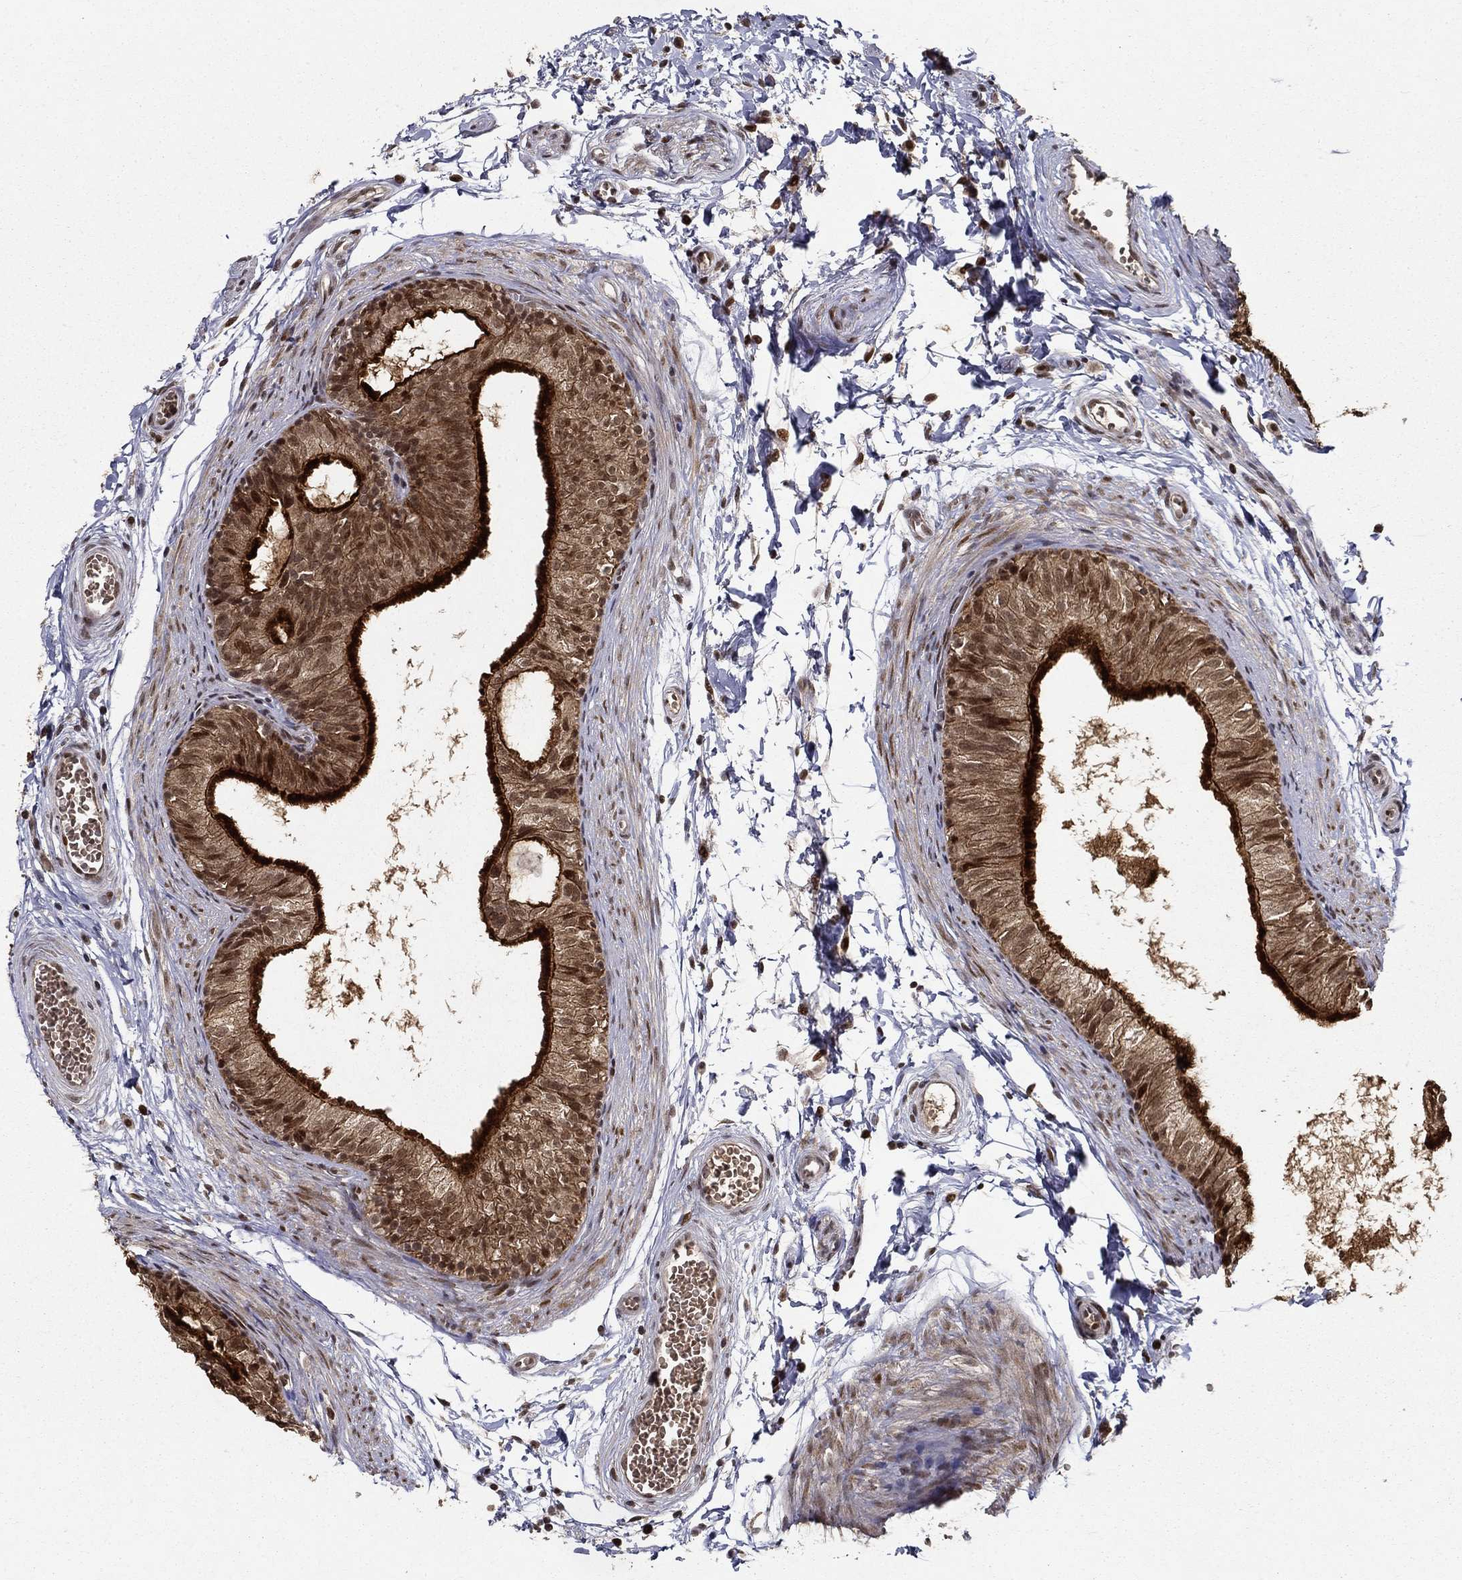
{"staining": {"intensity": "strong", "quantity": "25%-75%", "location": "cytoplasmic/membranous,nuclear"}, "tissue": "epididymis", "cell_type": "Glandular cells", "image_type": "normal", "snomed": [{"axis": "morphology", "description": "Normal tissue, NOS"}, {"axis": "topography", "description": "Epididymis"}], "caption": "Glandular cells show high levels of strong cytoplasmic/membranous,nuclear expression in about 25%-75% of cells in unremarkable human epididymis.", "gene": "CDCA7L", "patient": {"sex": "male", "age": 22}}